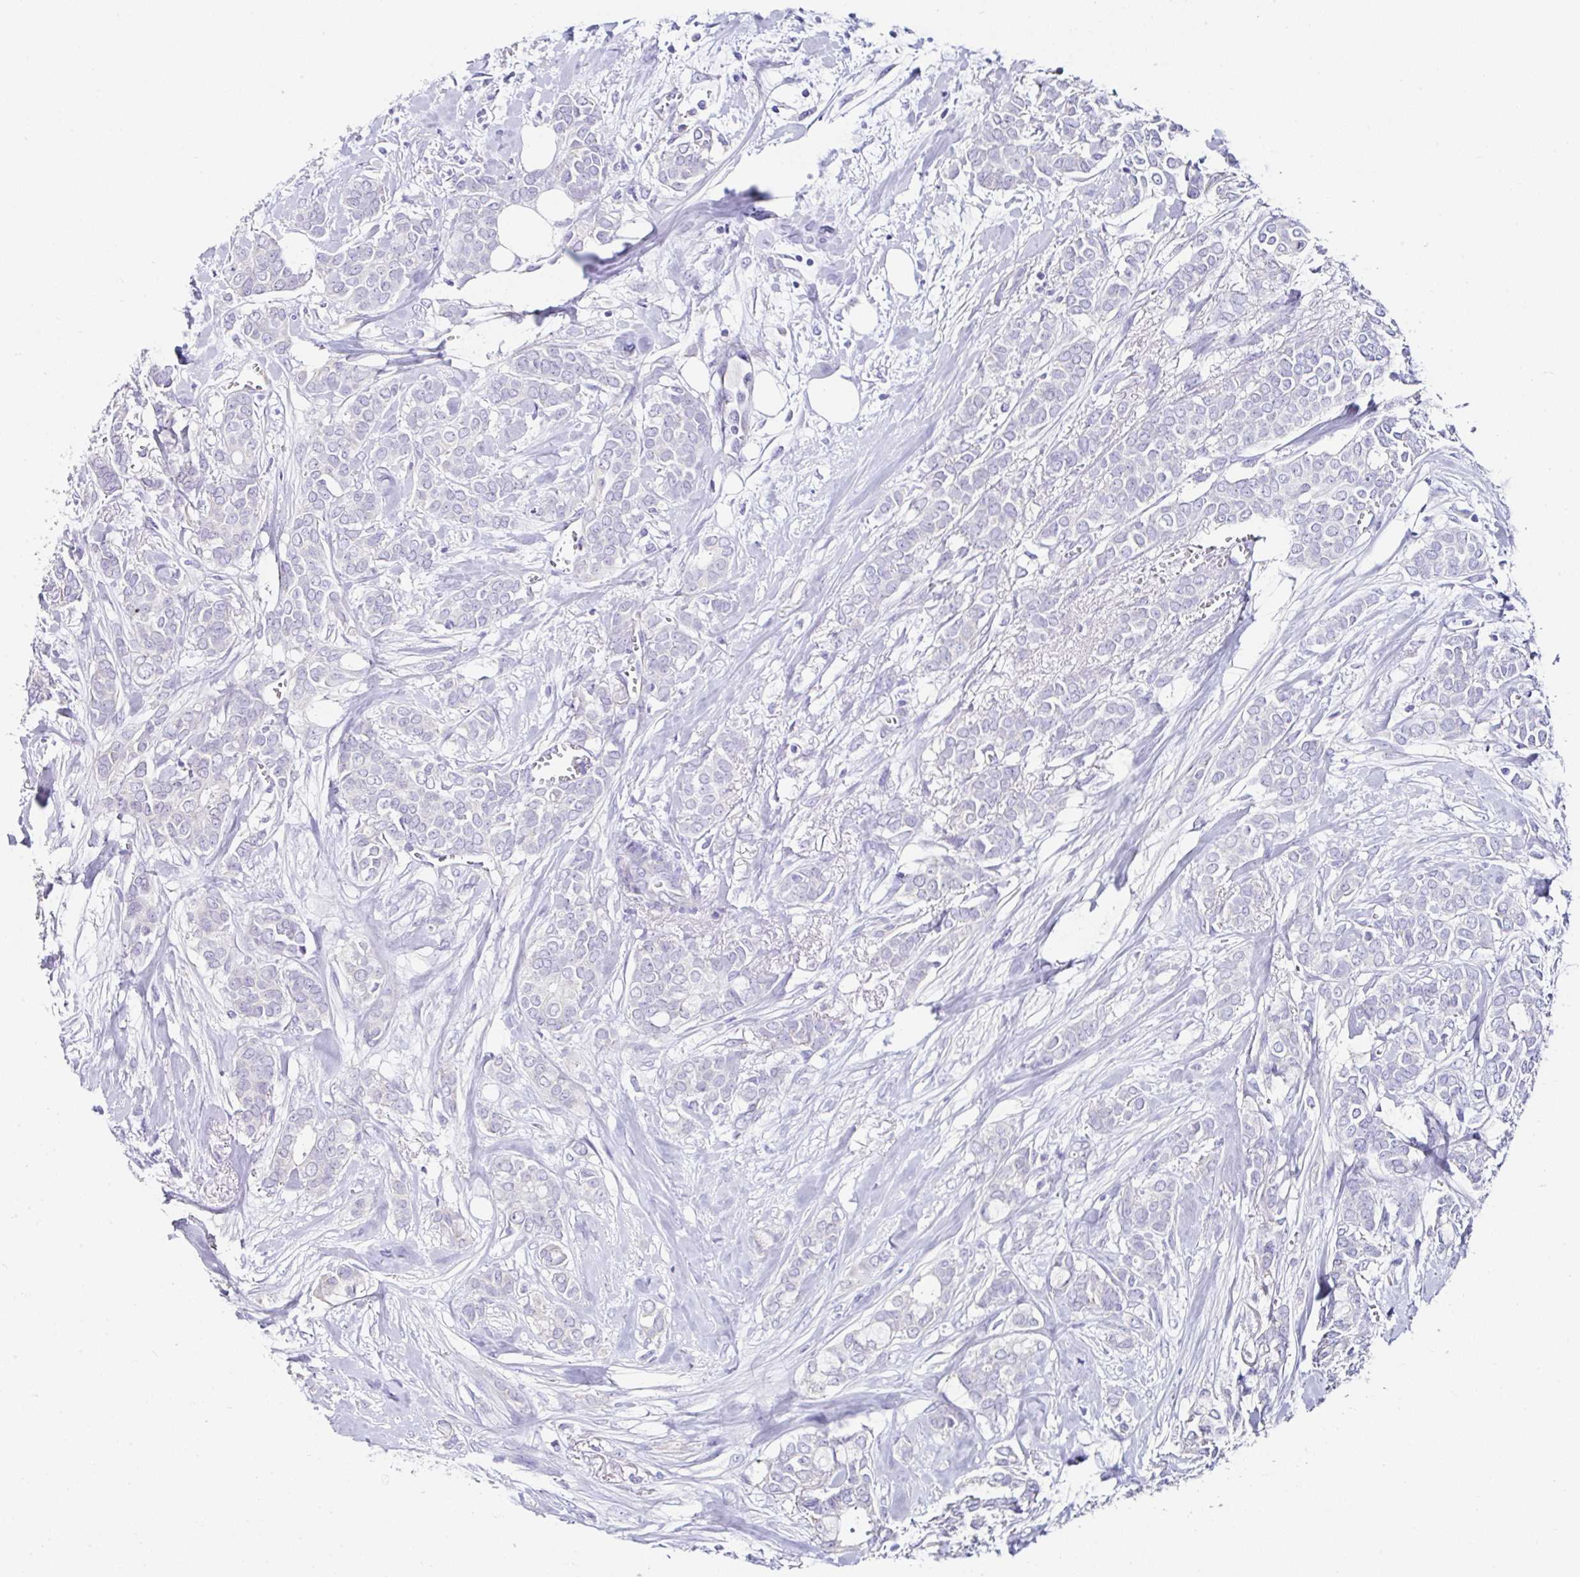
{"staining": {"intensity": "negative", "quantity": "none", "location": "none"}, "tissue": "breast cancer", "cell_type": "Tumor cells", "image_type": "cancer", "snomed": [{"axis": "morphology", "description": "Duct carcinoma"}, {"axis": "topography", "description": "Breast"}], "caption": "A histopathology image of human breast cancer (intraductal carcinoma) is negative for staining in tumor cells.", "gene": "TMPRSS11E", "patient": {"sex": "female", "age": 84}}